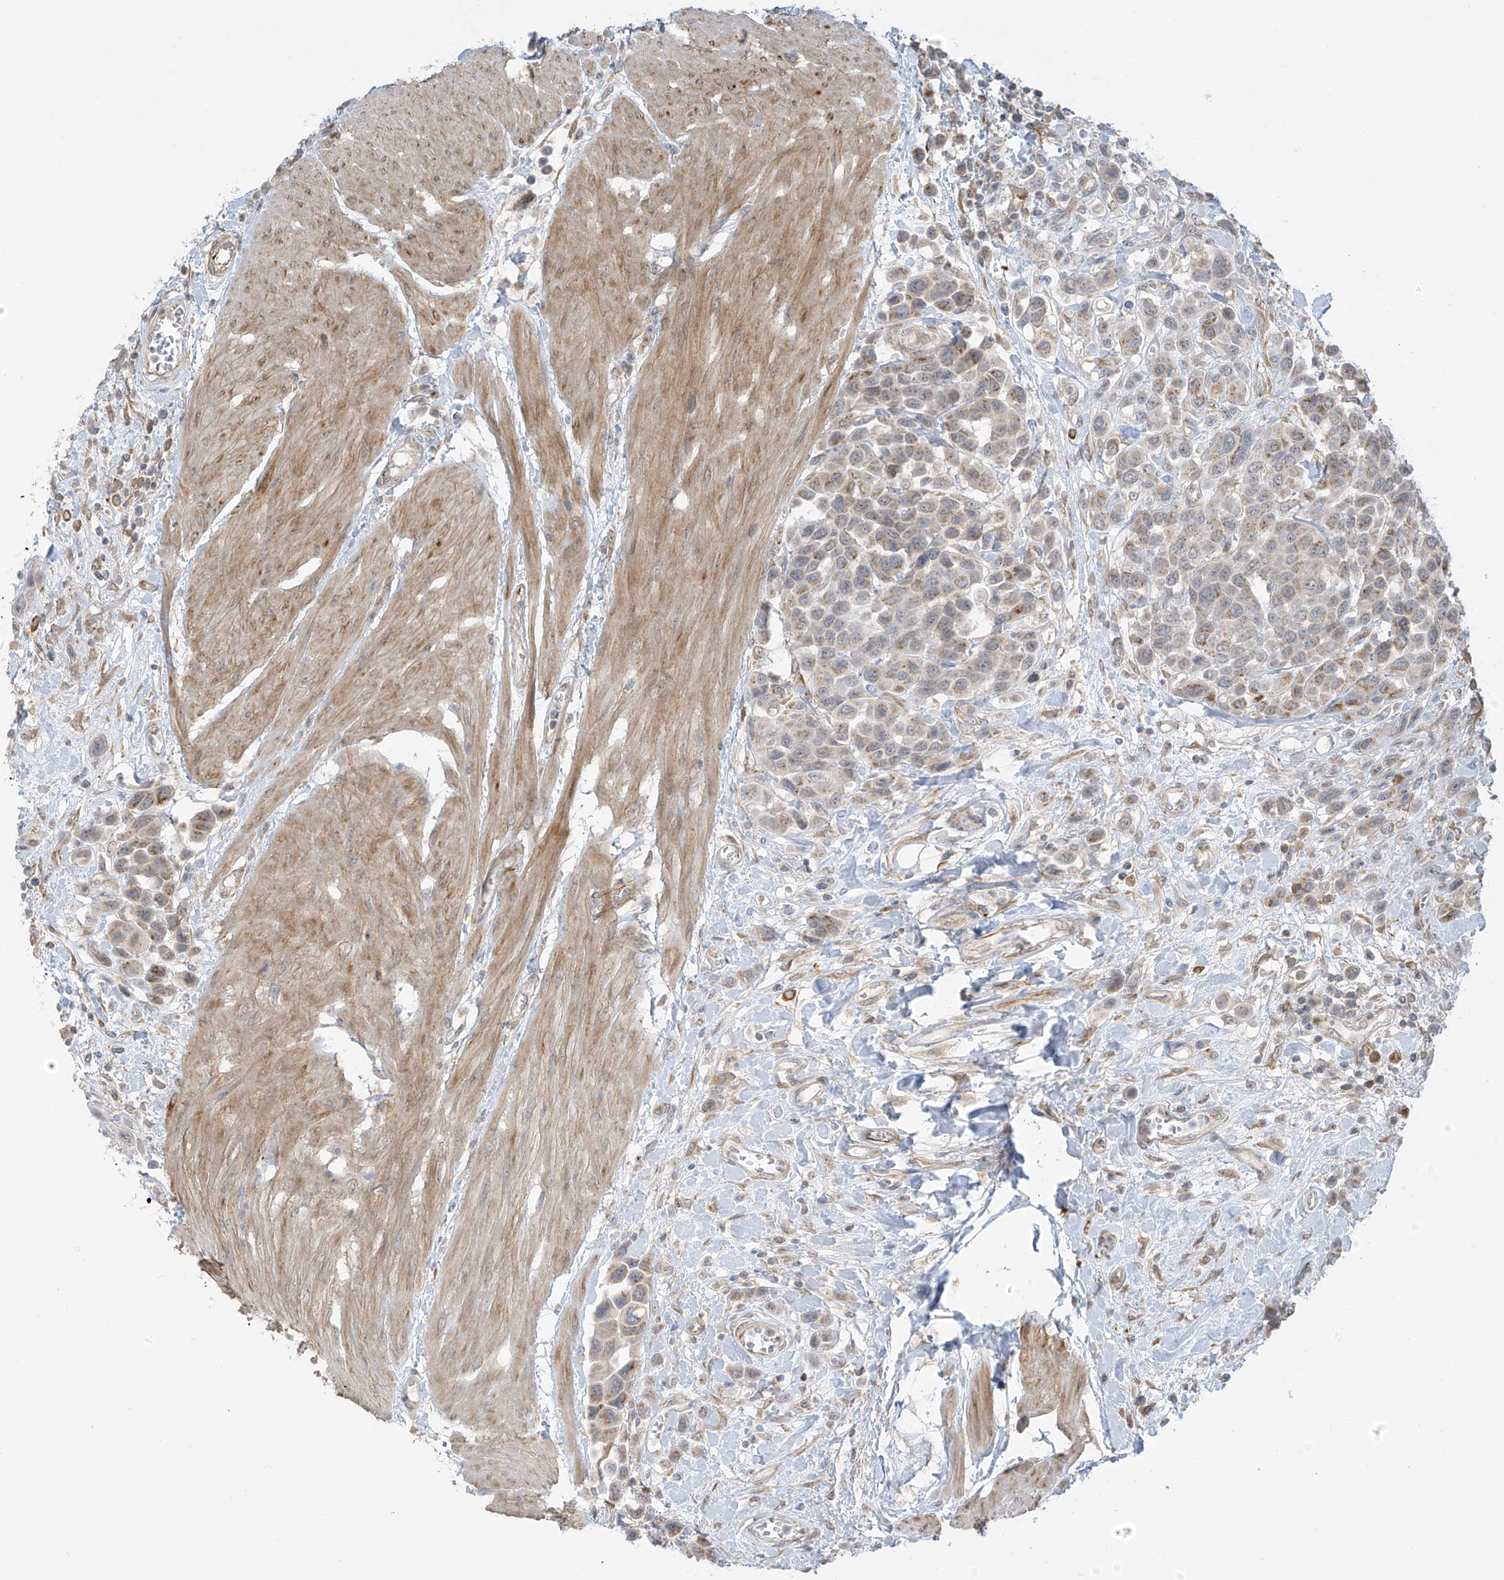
{"staining": {"intensity": "moderate", "quantity": "<25%", "location": "cytoplasmic/membranous"}, "tissue": "urothelial cancer", "cell_type": "Tumor cells", "image_type": "cancer", "snomed": [{"axis": "morphology", "description": "Urothelial carcinoma, High grade"}, {"axis": "topography", "description": "Urinary bladder"}], "caption": "DAB immunohistochemical staining of human urothelial carcinoma (high-grade) shows moderate cytoplasmic/membranous protein positivity in about <25% of tumor cells.", "gene": "HS6ST2", "patient": {"sex": "male", "age": 50}}